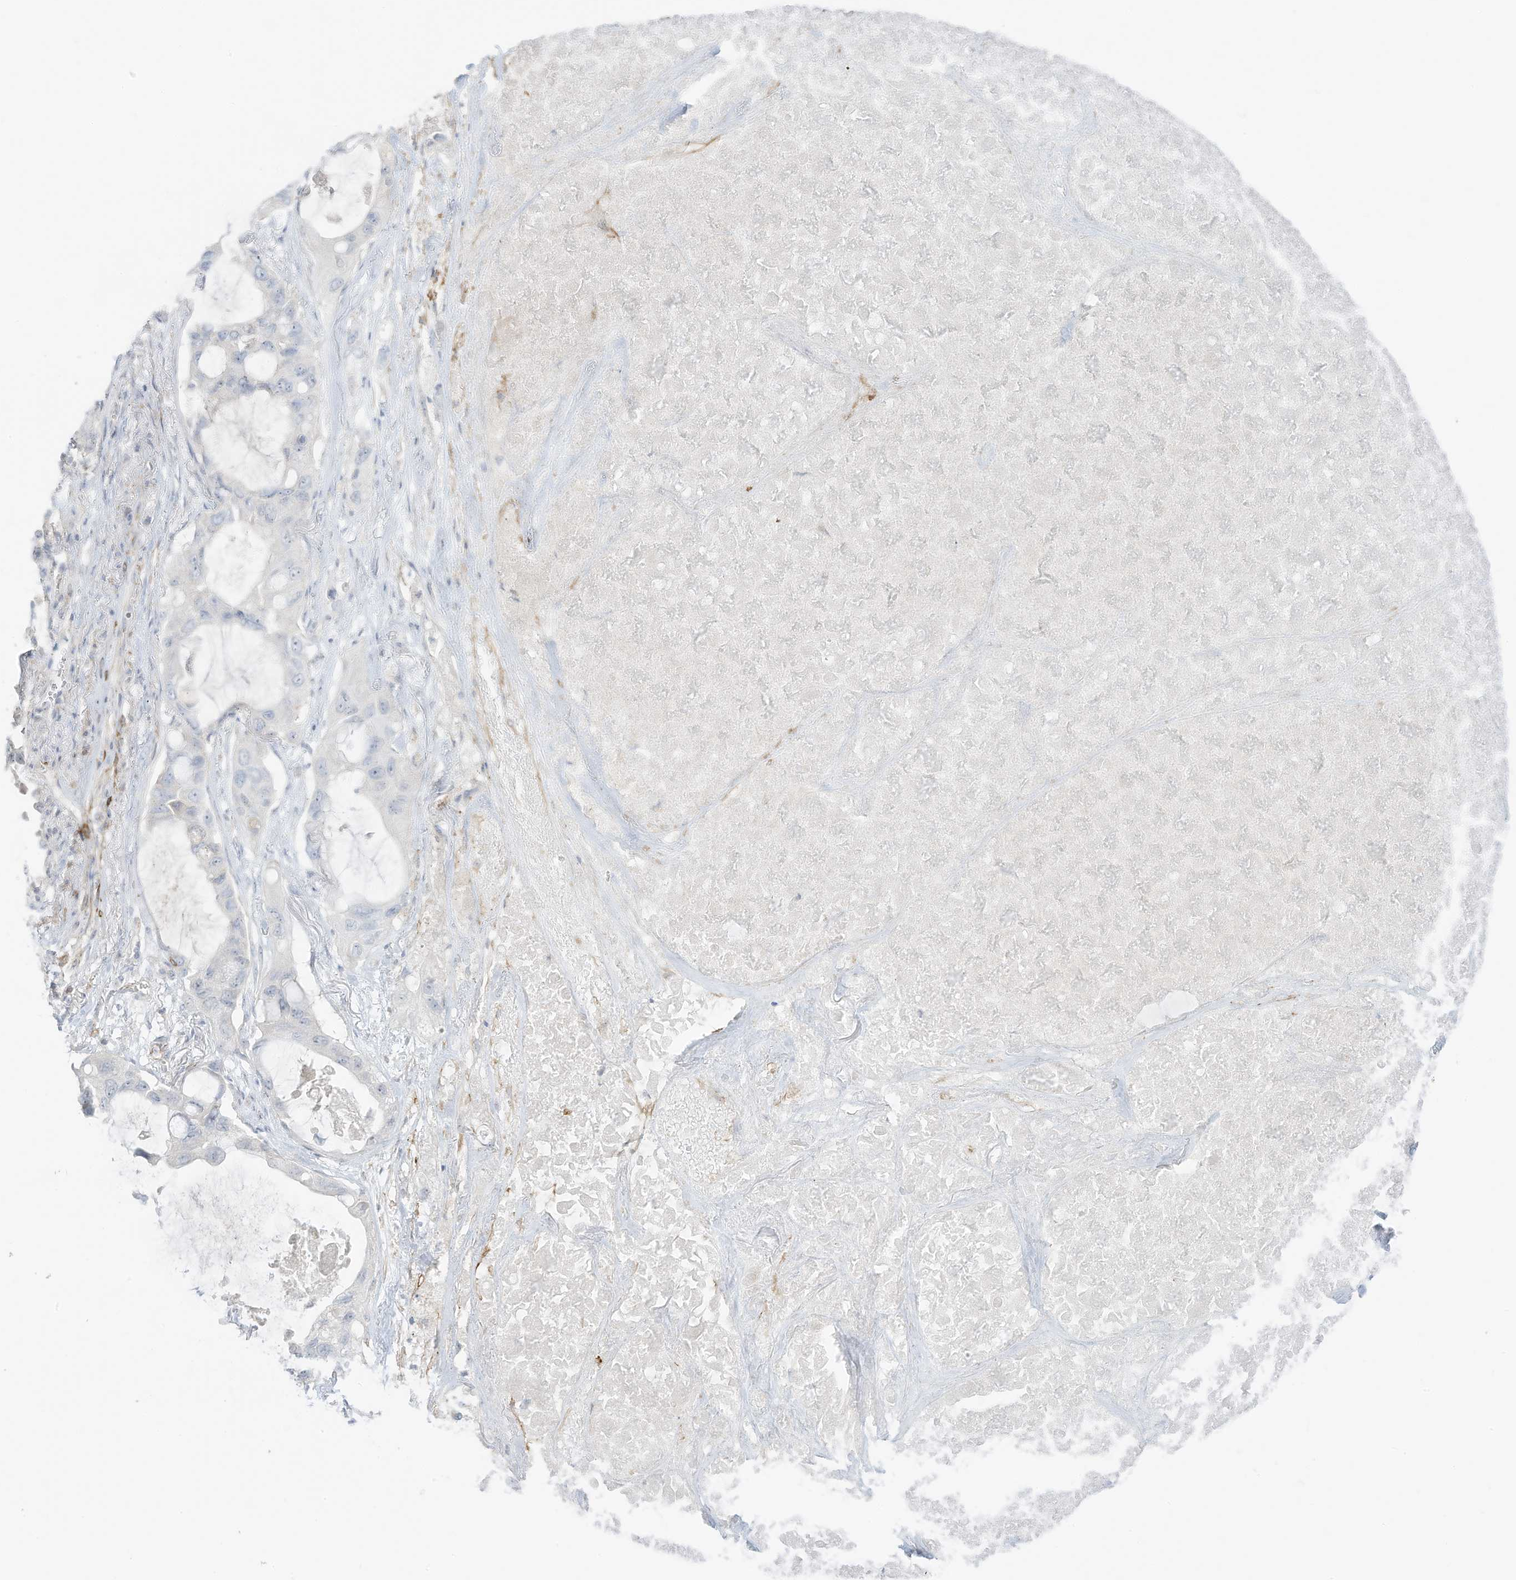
{"staining": {"intensity": "negative", "quantity": "none", "location": "none"}, "tissue": "lung cancer", "cell_type": "Tumor cells", "image_type": "cancer", "snomed": [{"axis": "morphology", "description": "Squamous cell carcinoma, NOS"}, {"axis": "topography", "description": "Lung"}], "caption": "A histopathology image of lung cancer stained for a protein displays no brown staining in tumor cells.", "gene": "C11orf87", "patient": {"sex": "female", "age": 73}}